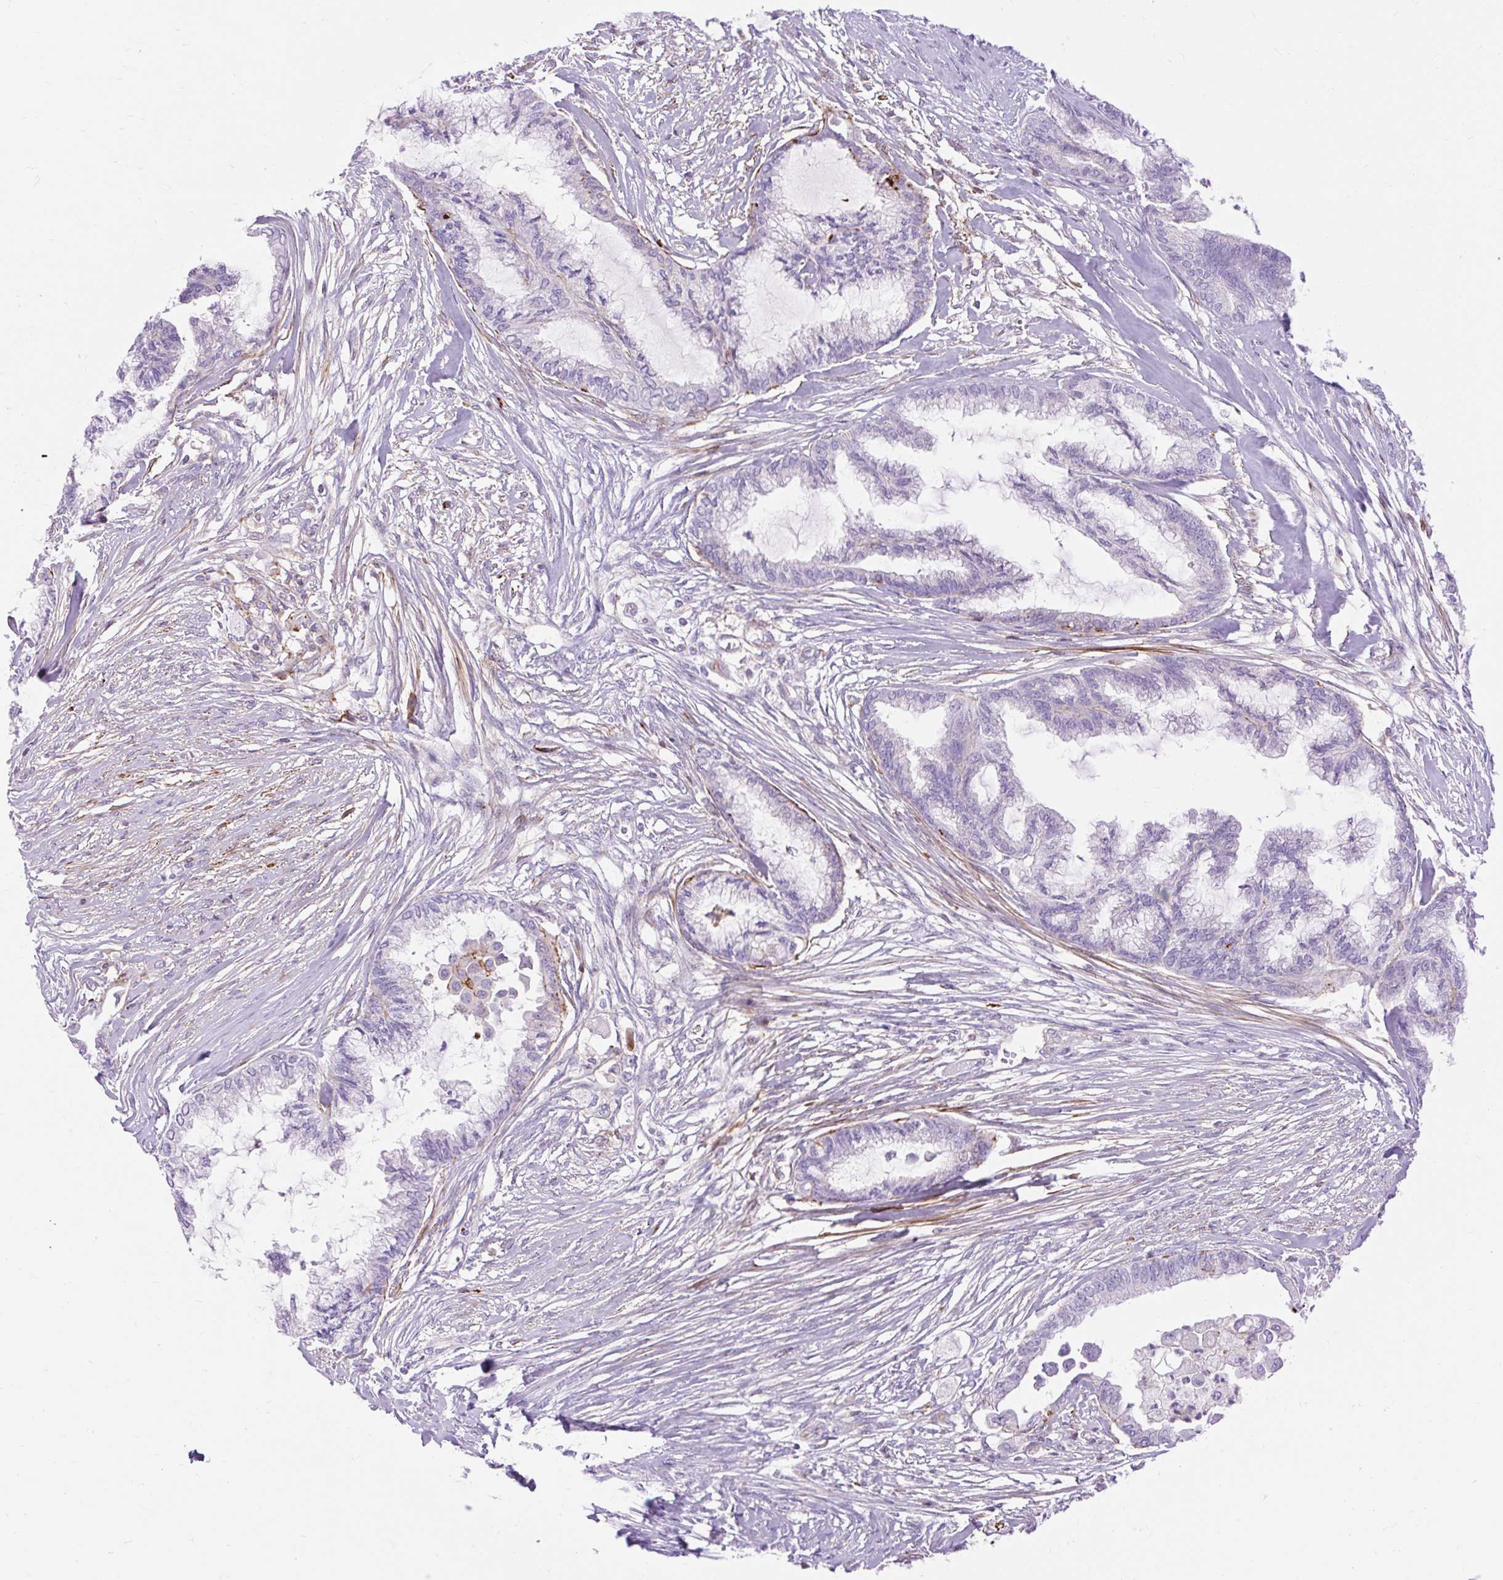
{"staining": {"intensity": "negative", "quantity": "none", "location": "none"}, "tissue": "endometrial cancer", "cell_type": "Tumor cells", "image_type": "cancer", "snomed": [{"axis": "morphology", "description": "Adenocarcinoma, NOS"}, {"axis": "topography", "description": "Endometrium"}], "caption": "High power microscopy histopathology image of an immunohistochemistry micrograph of endometrial adenocarcinoma, revealing no significant expression in tumor cells.", "gene": "CORO7-PAM16", "patient": {"sex": "female", "age": 86}}